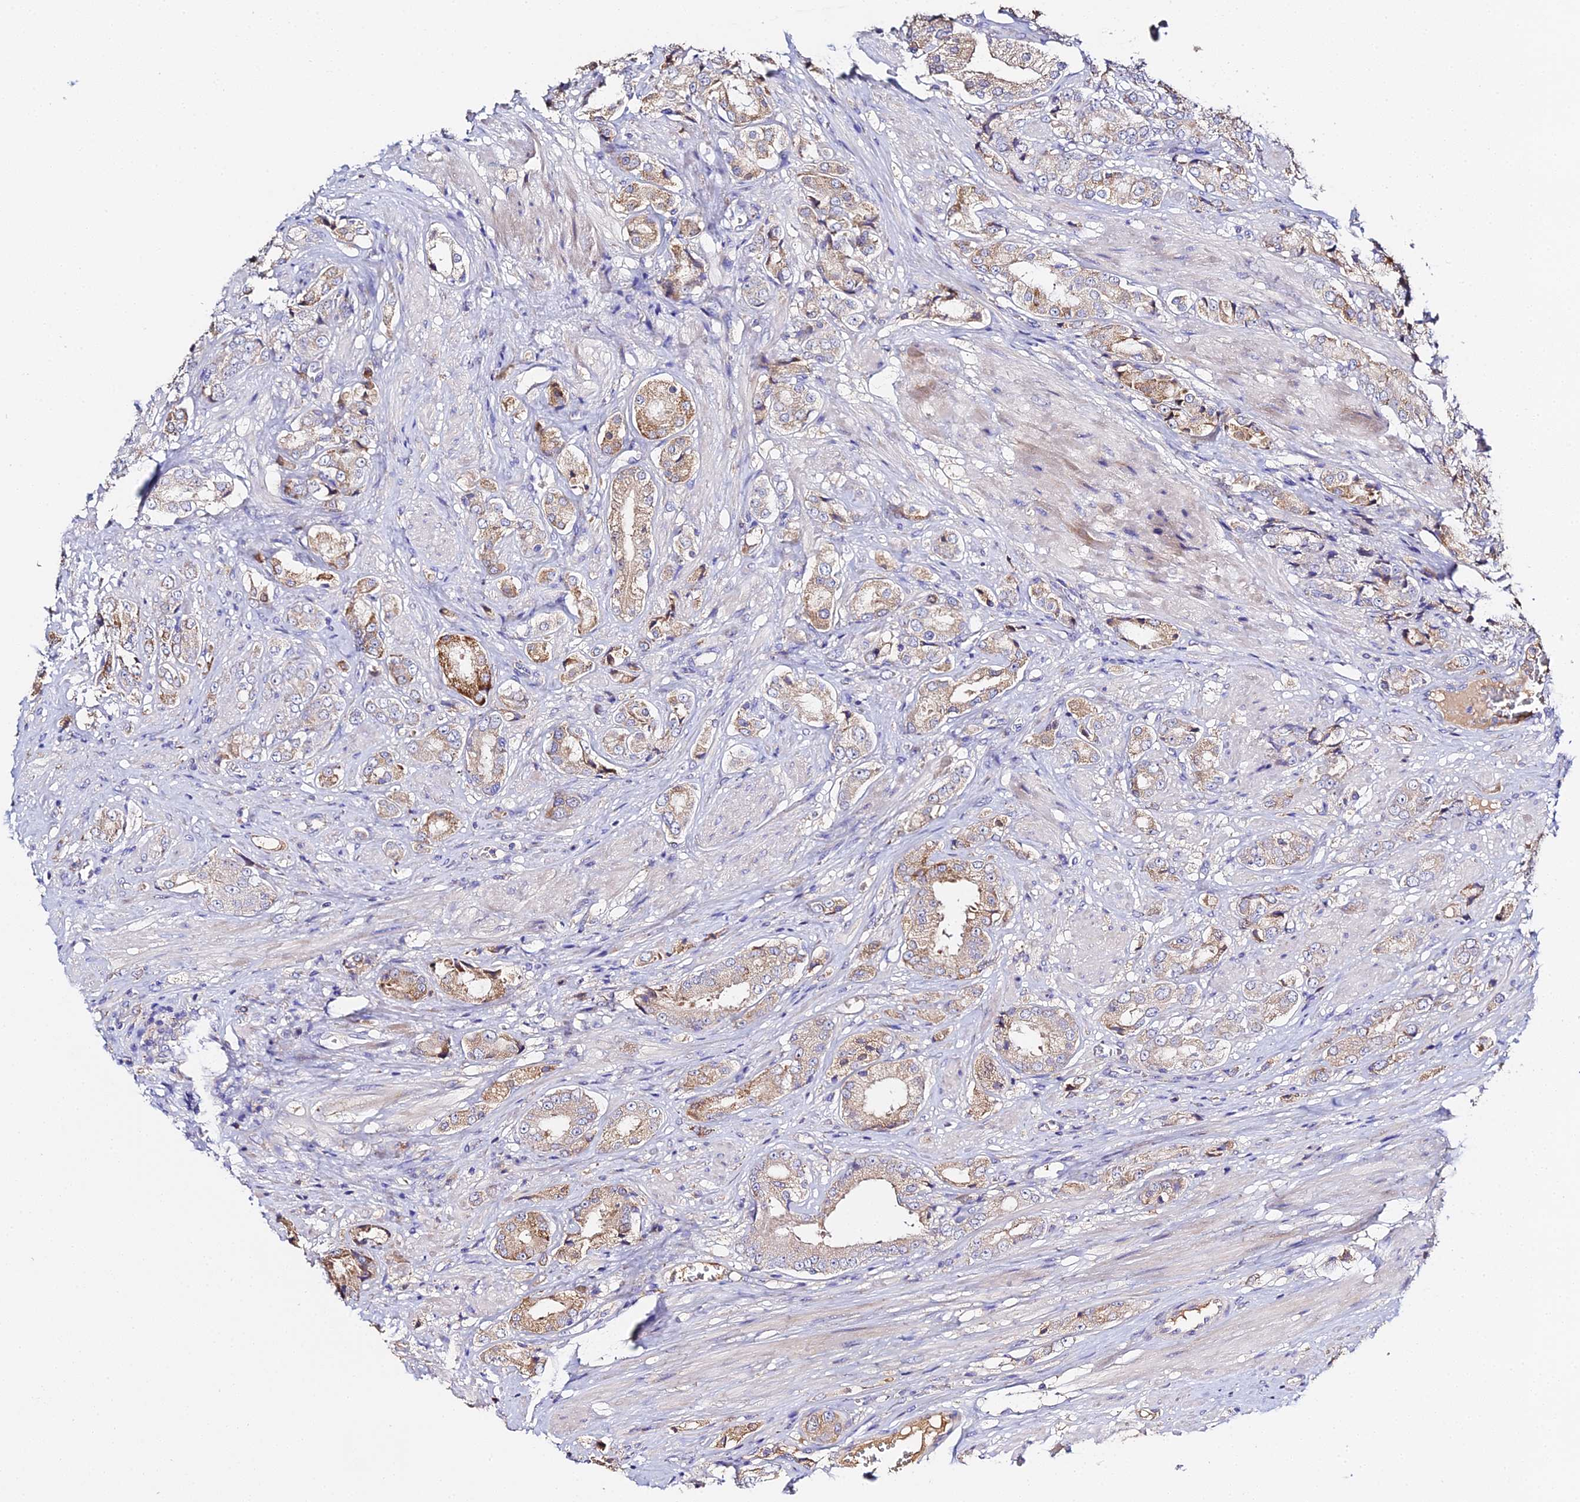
{"staining": {"intensity": "moderate", "quantity": "25%-75%", "location": "cytoplasmic/membranous"}, "tissue": "prostate cancer", "cell_type": "Tumor cells", "image_type": "cancer", "snomed": [{"axis": "morphology", "description": "Adenocarcinoma, High grade"}, {"axis": "topography", "description": "Prostate and seminal vesicle, NOS"}], "caption": "Protein staining by immunohistochemistry (IHC) exhibits moderate cytoplasmic/membranous positivity in about 25%-75% of tumor cells in prostate cancer (adenocarcinoma (high-grade)).", "gene": "SCX", "patient": {"sex": "male", "age": 64}}